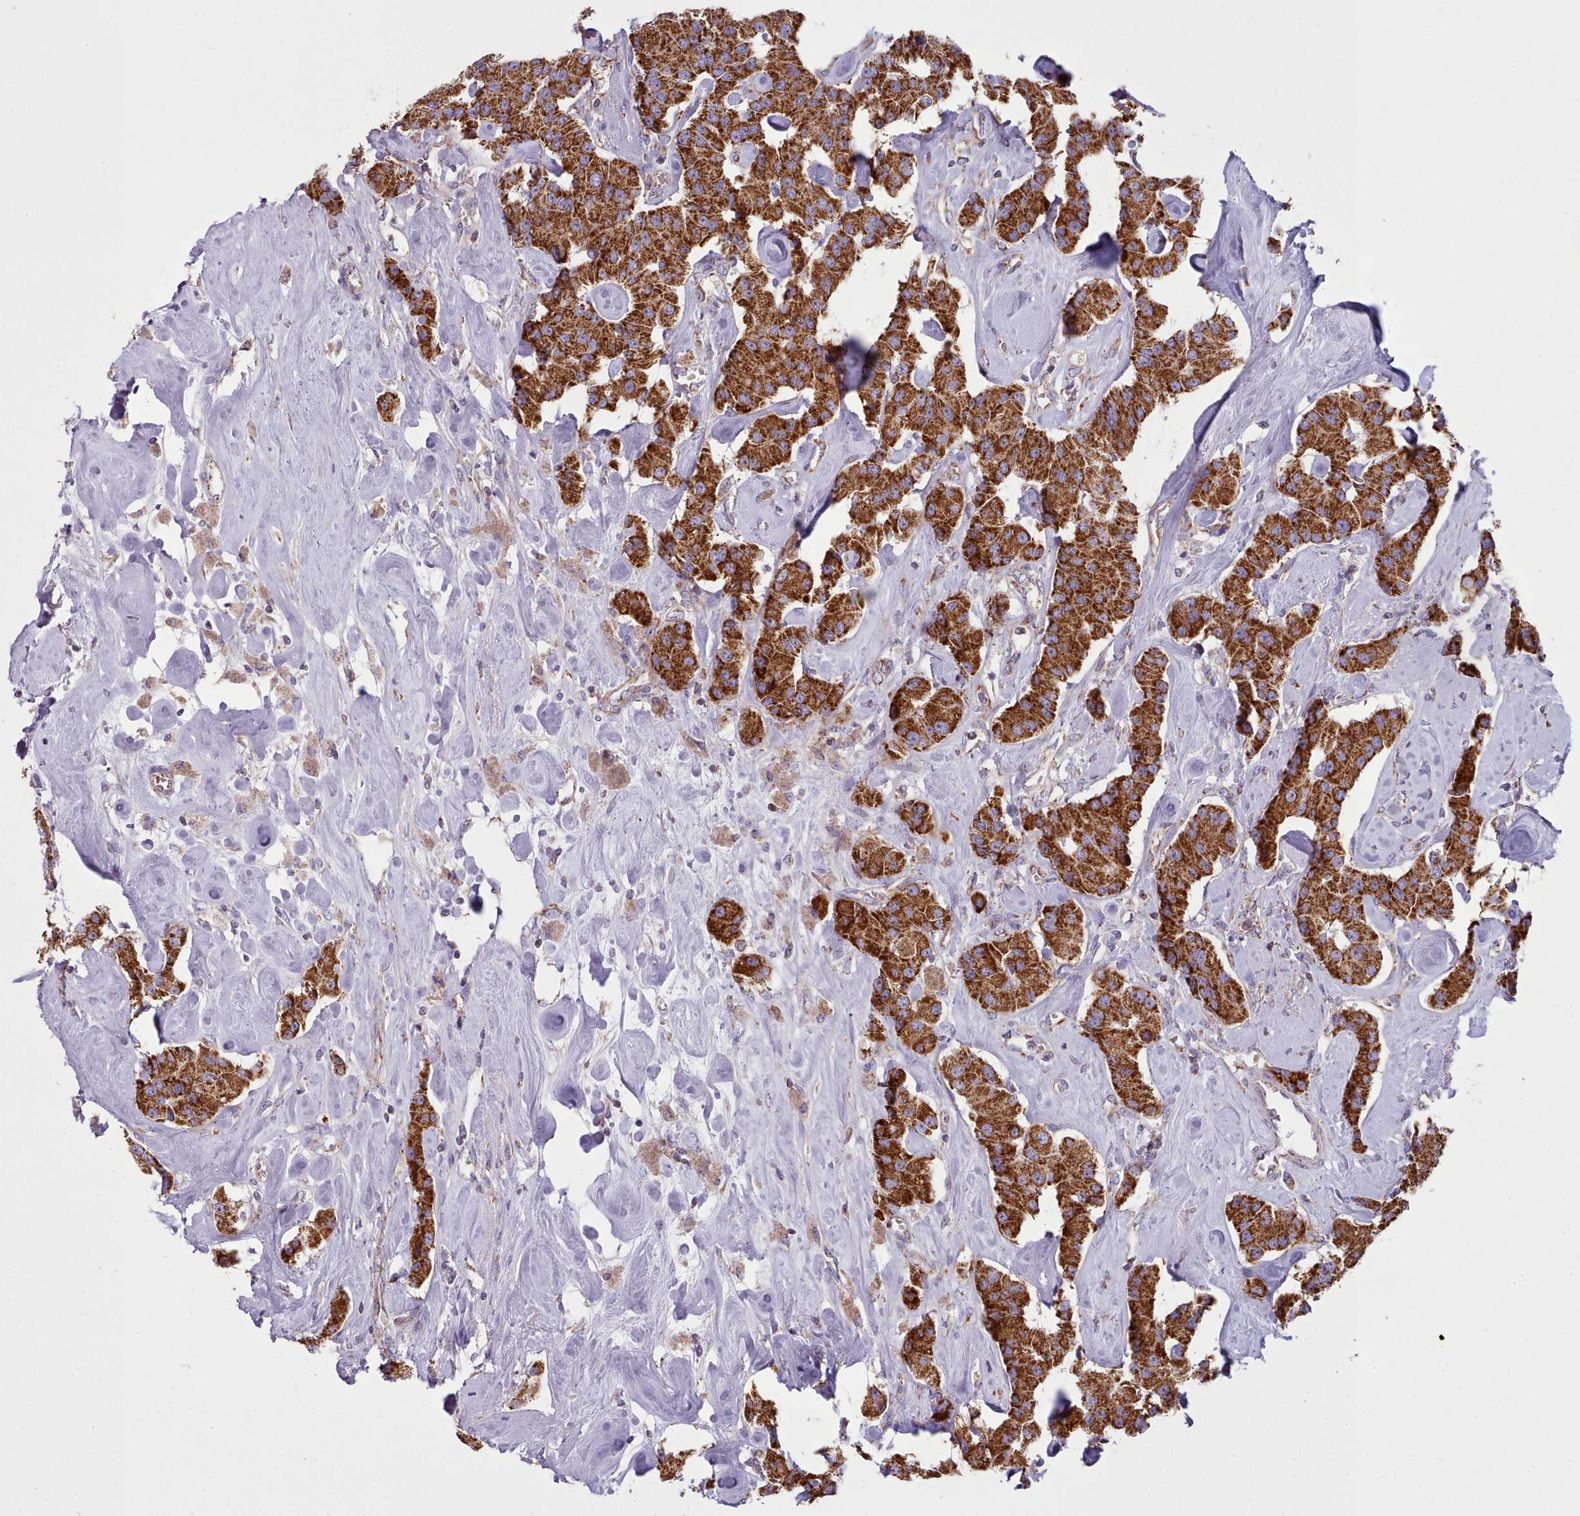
{"staining": {"intensity": "strong", "quantity": ">75%", "location": "cytoplasmic/membranous"}, "tissue": "carcinoid", "cell_type": "Tumor cells", "image_type": "cancer", "snomed": [{"axis": "morphology", "description": "Carcinoid, malignant, NOS"}, {"axis": "topography", "description": "Pancreas"}], "caption": "Immunohistochemistry staining of carcinoid (malignant), which exhibits high levels of strong cytoplasmic/membranous expression in about >75% of tumor cells indicating strong cytoplasmic/membranous protein expression. The staining was performed using DAB (brown) for protein detection and nuclei were counterstained in hematoxylin (blue).", "gene": "SRP54", "patient": {"sex": "male", "age": 41}}